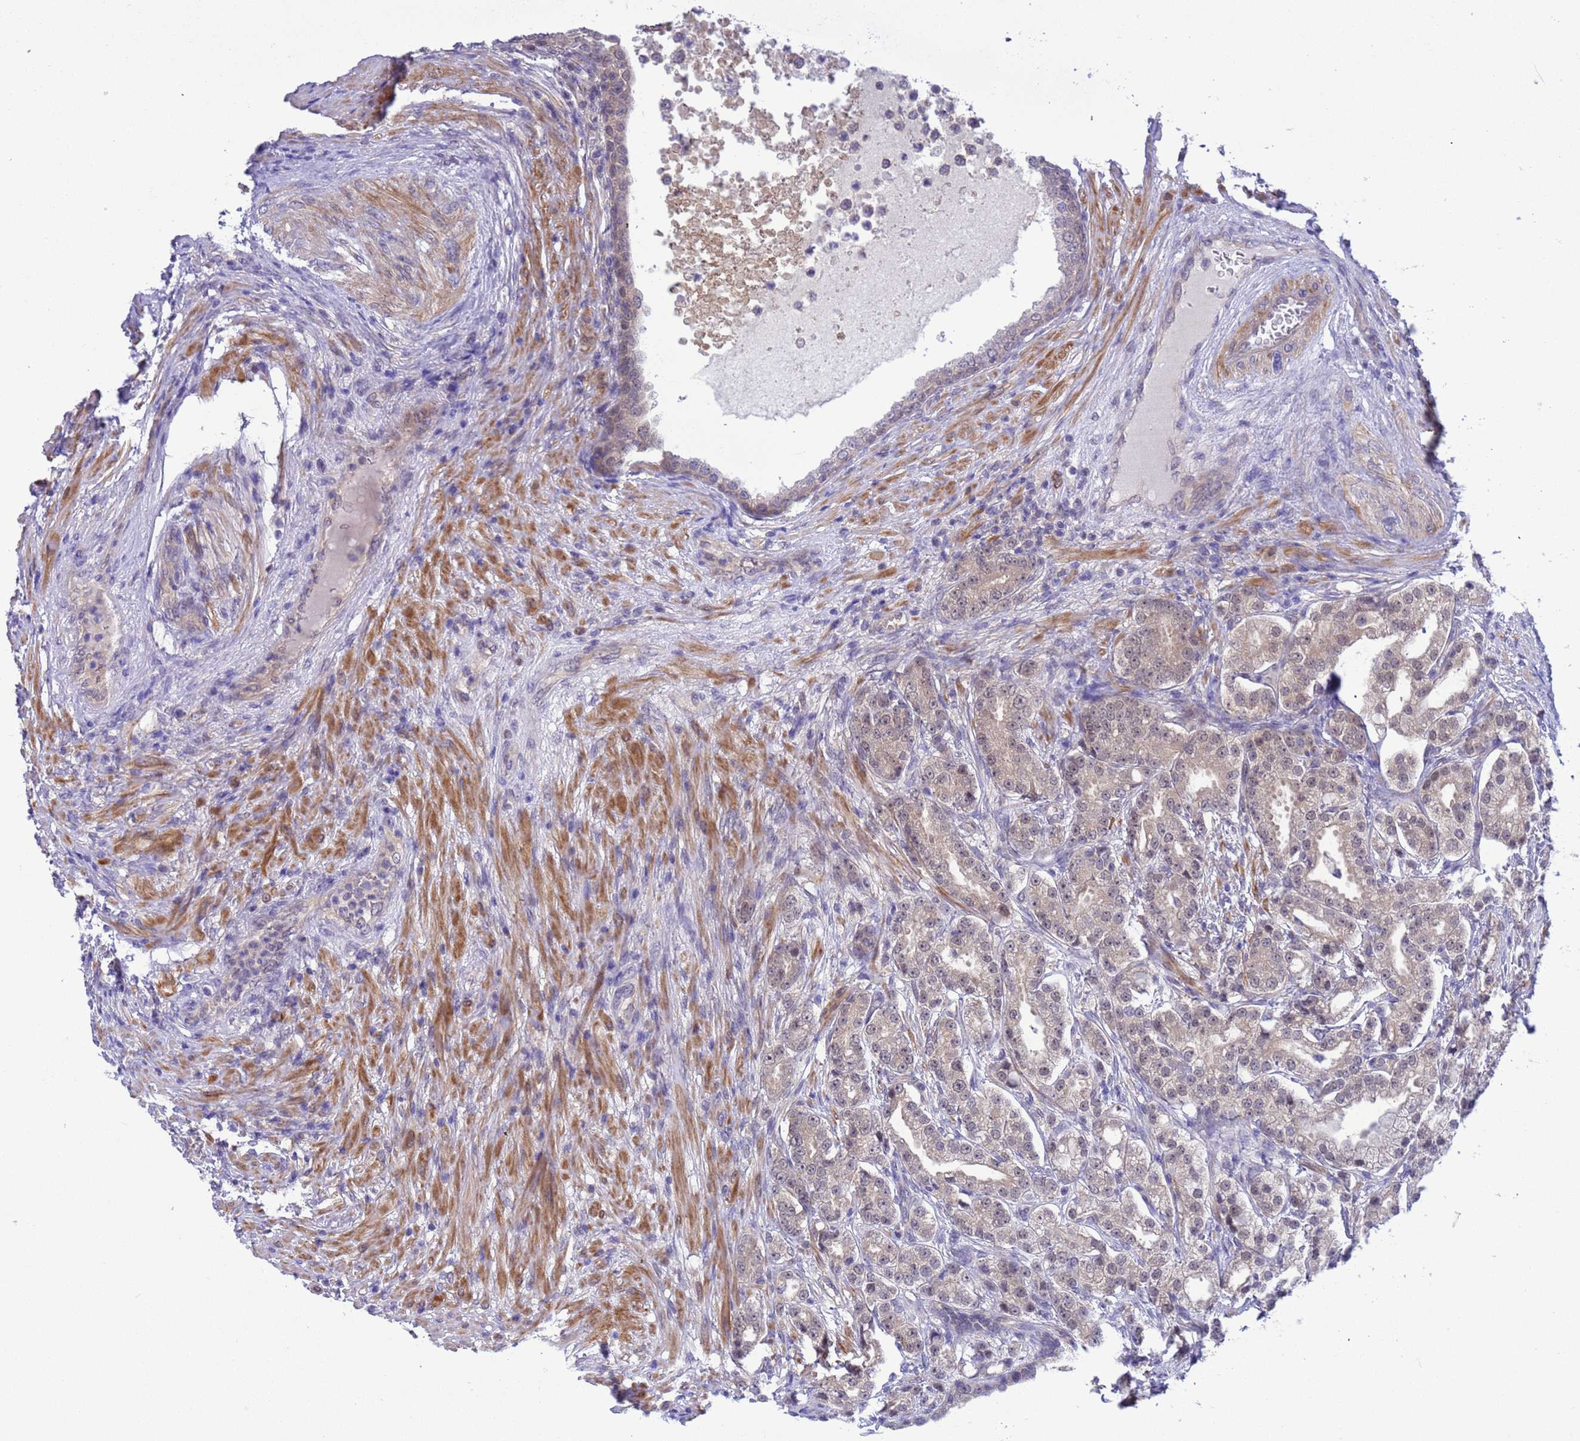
{"staining": {"intensity": "weak", "quantity": "<25%", "location": "nuclear"}, "tissue": "prostate cancer", "cell_type": "Tumor cells", "image_type": "cancer", "snomed": [{"axis": "morphology", "description": "Adenocarcinoma, High grade"}, {"axis": "topography", "description": "Prostate"}], "caption": "An immunohistochemistry image of prostate cancer is shown. There is no staining in tumor cells of prostate cancer.", "gene": "ZNF461", "patient": {"sex": "male", "age": 69}}